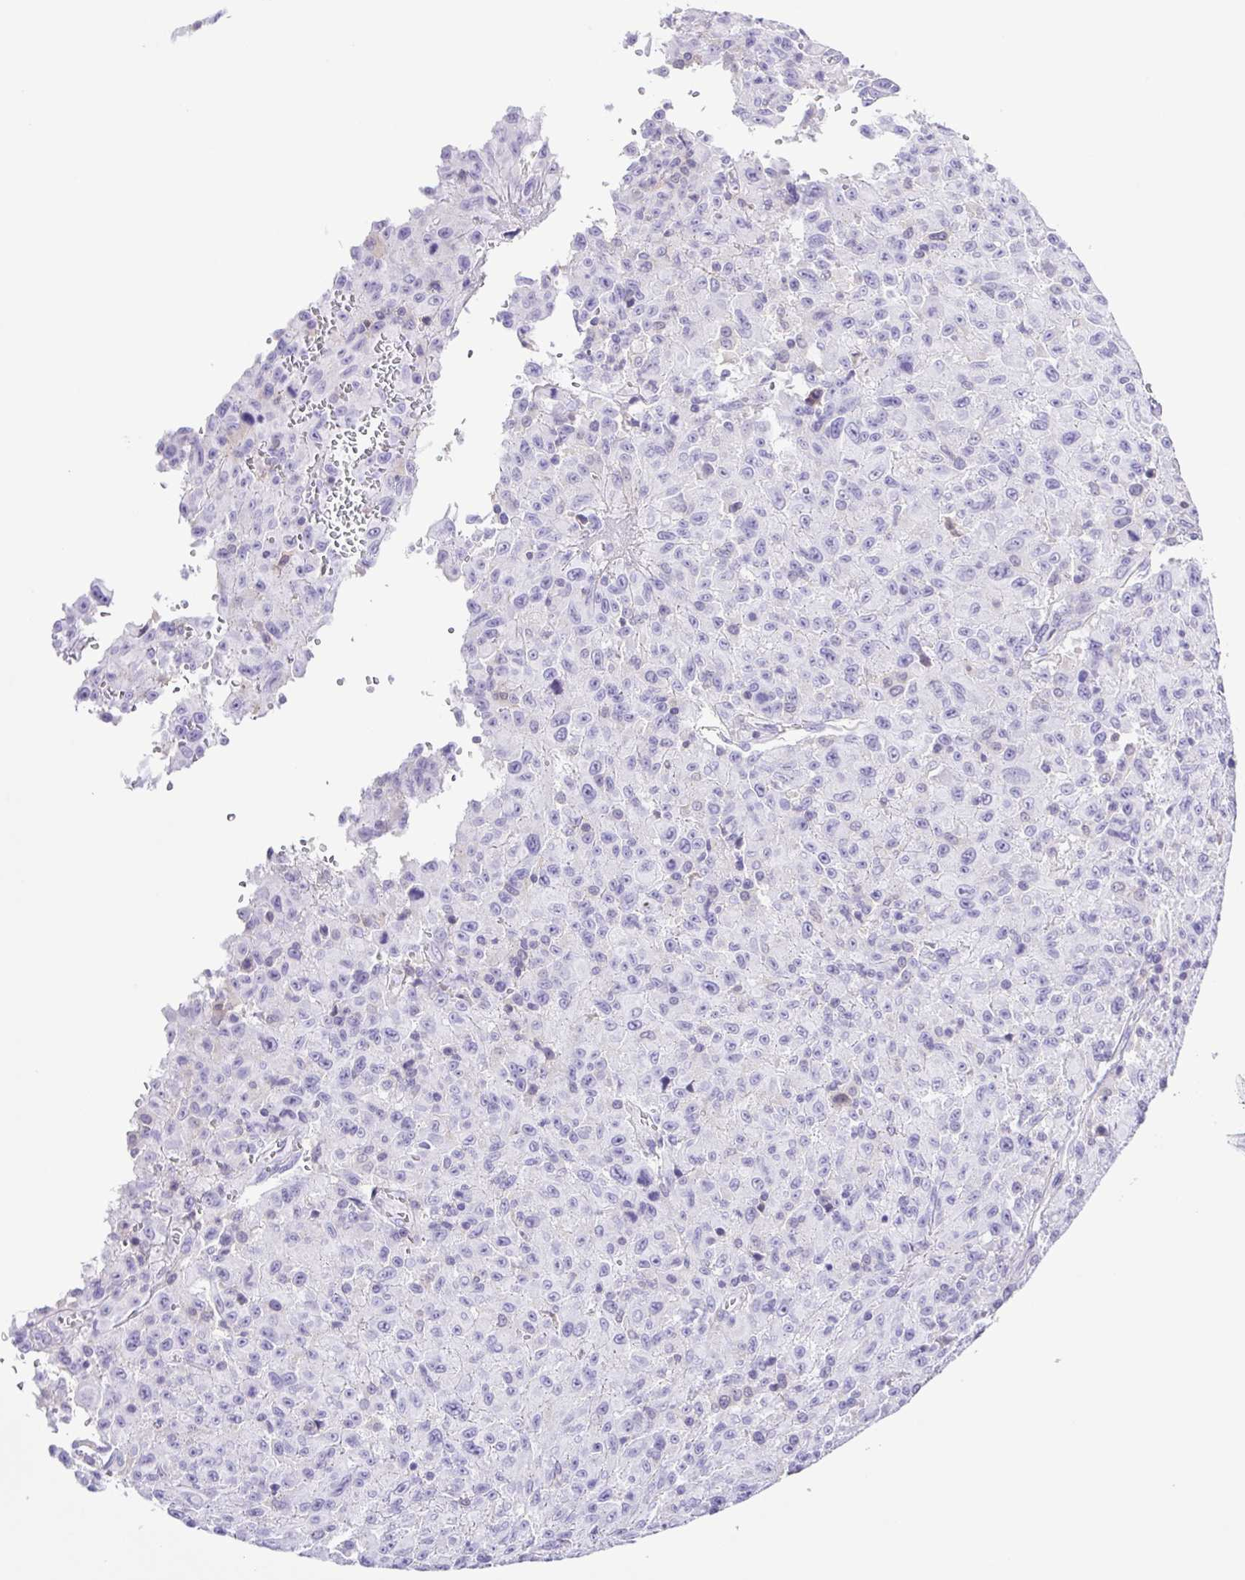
{"staining": {"intensity": "negative", "quantity": "none", "location": "none"}, "tissue": "melanoma", "cell_type": "Tumor cells", "image_type": "cancer", "snomed": [{"axis": "morphology", "description": "Malignant melanoma, NOS"}, {"axis": "topography", "description": "Skin"}], "caption": "Tumor cells show no significant protein staining in malignant melanoma.", "gene": "SYNPR", "patient": {"sex": "male", "age": 46}}